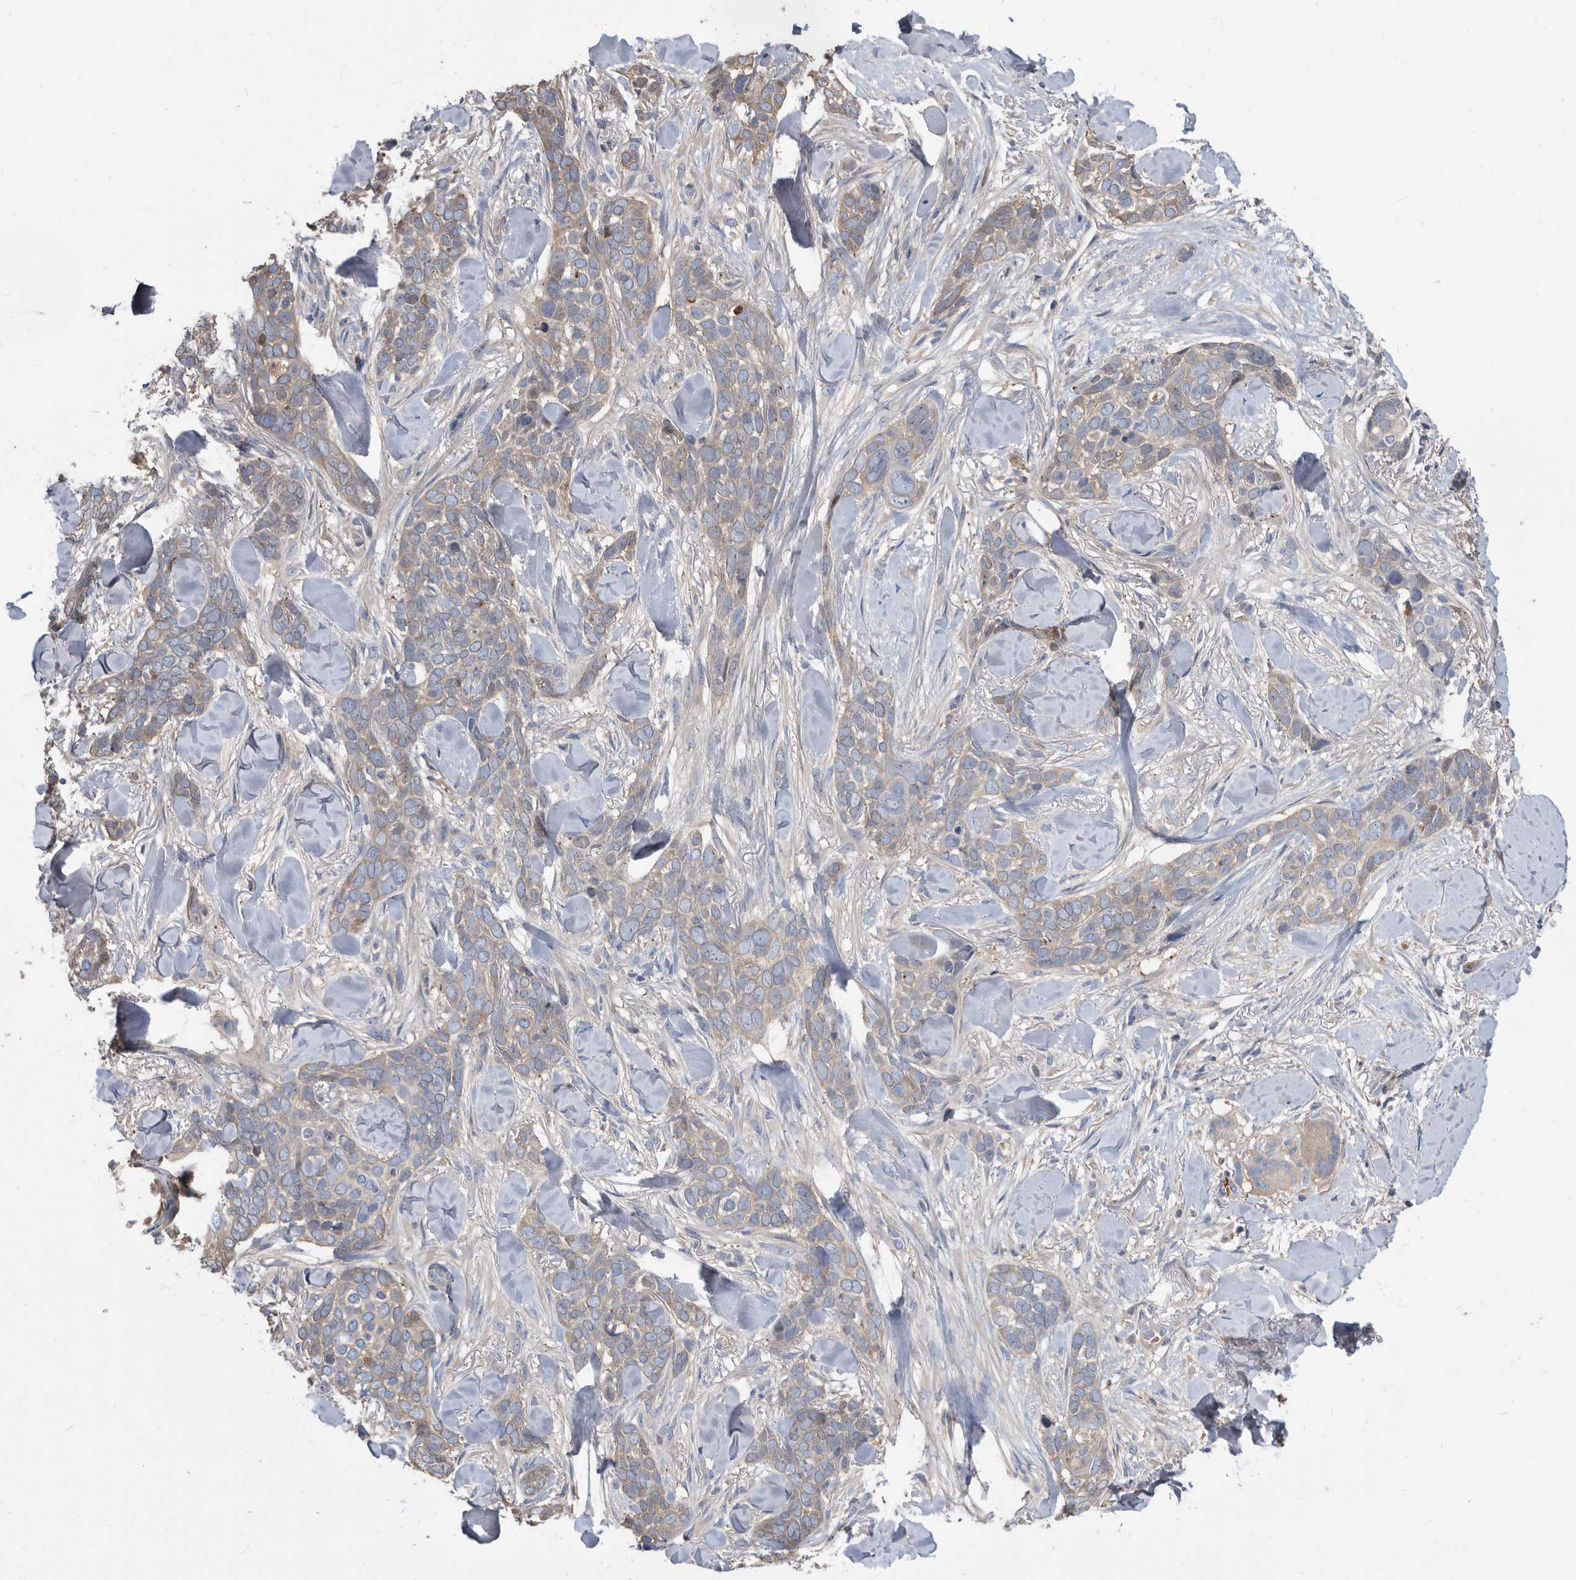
{"staining": {"intensity": "weak", "quantity": "<25%", "location": "cytoplasmic/membranous"}, "tissue": "skin cancer", "cell_type": "Tumor cells", "image_type": "cancer", "snomed": [{"axis": "morphology", "description": "Basal cell carcinoma"}, {"axis": "topography", "description": "Skin"}], "caption": "Immunohistochemistry of skin cancer (basal cell carcinoma) demonstrates no staining in tumor cells.", "gene": "APEH", "patient": {"sex": "female", "age": 82}}